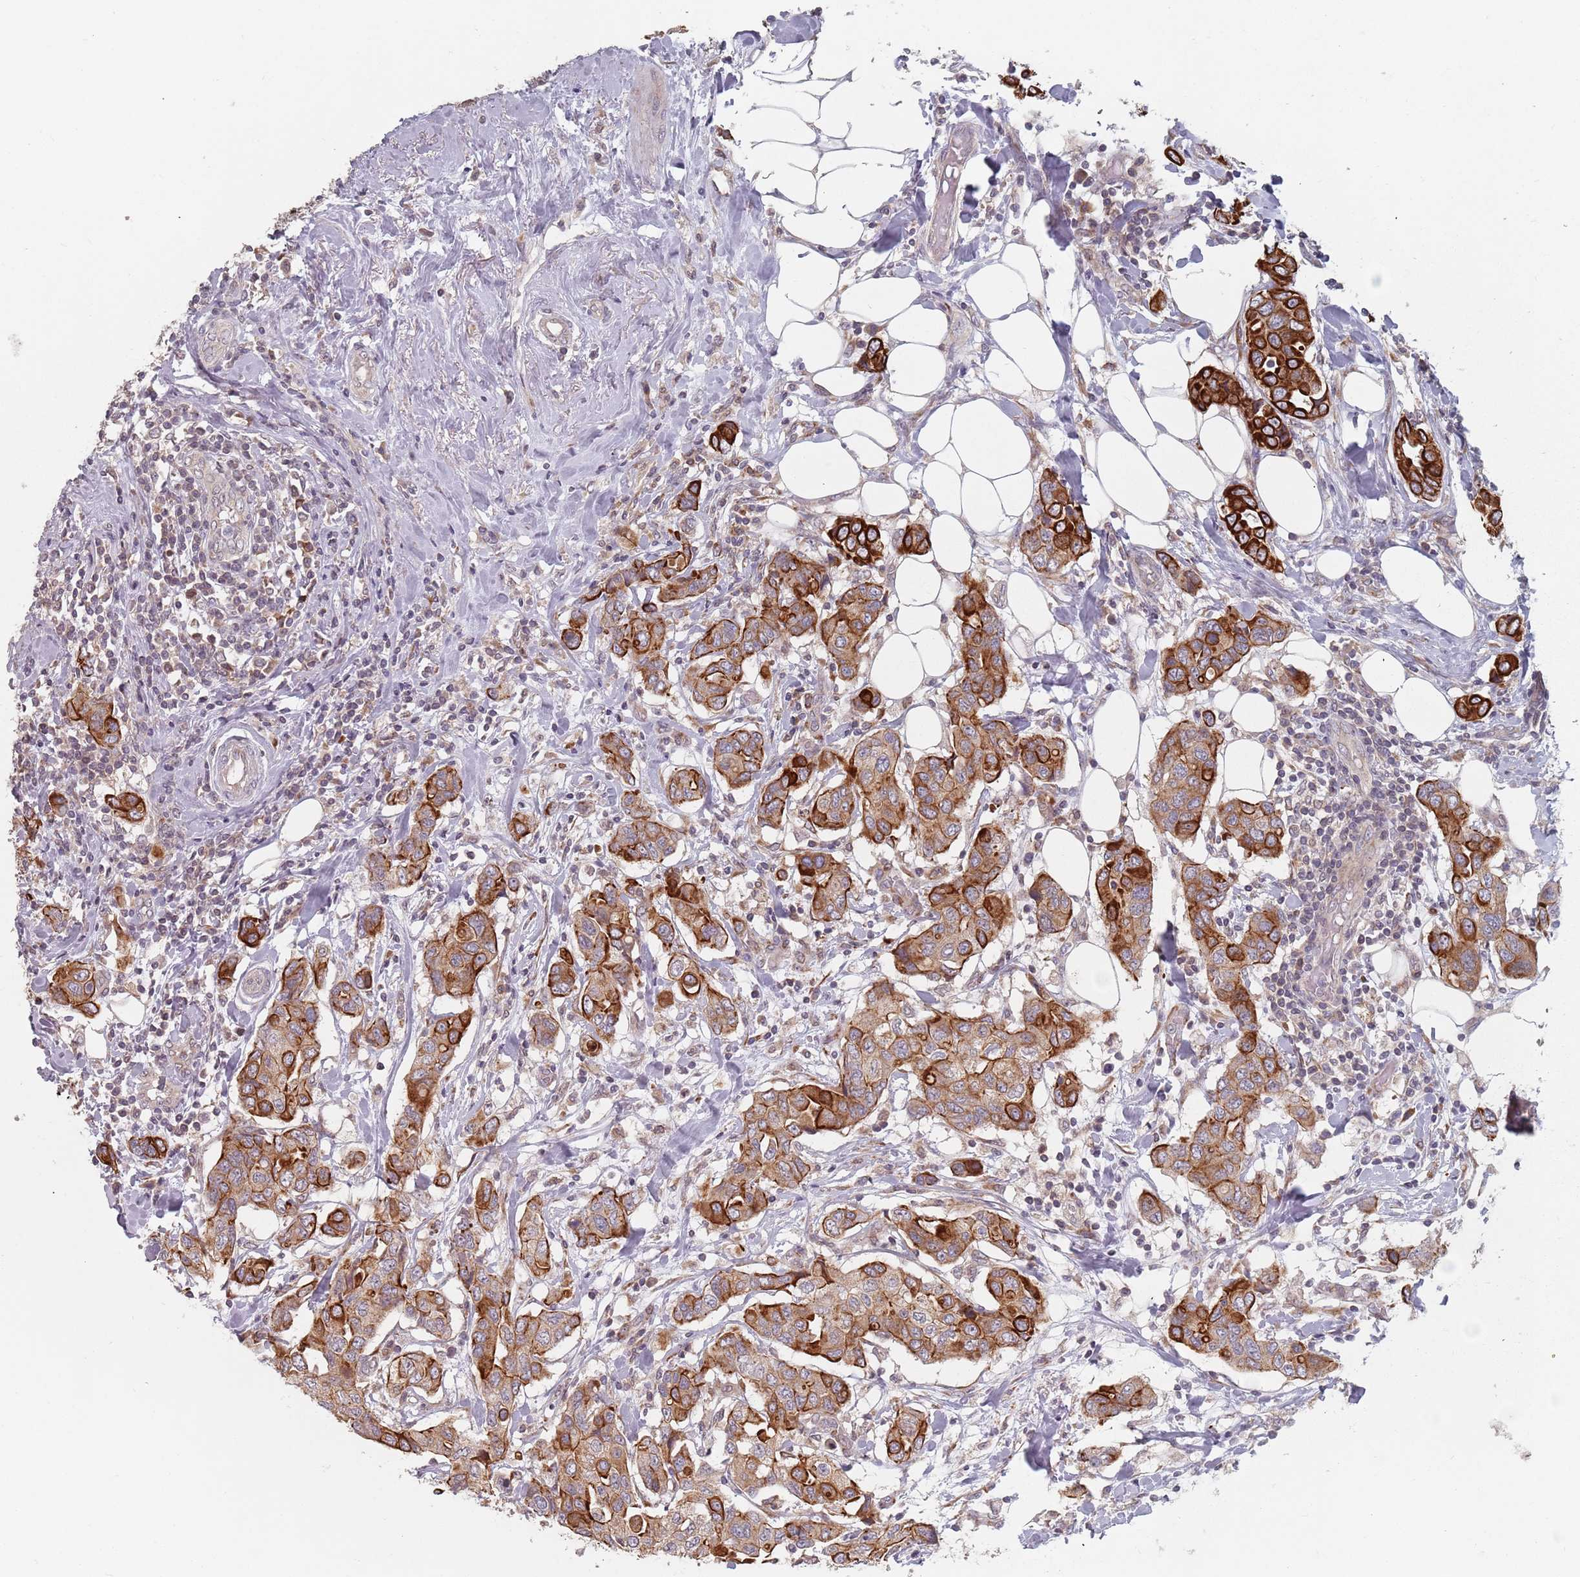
{"staining": {"intensity": "strong", "quantity": "25%-75%", "location": "cytoplasmic/membranous"}, "tissue": "breast cancer", "cell_type": "Tumor cells", "image_type": "cancer", "snomed": [{"axis": "morphology", "description": "Lobular carcinoma"}, {"axis": "topography", "description": "Breast"}], "caption": "Strong cytoplasmic/membranous protein staining is appreciated in approximately 25%-75% of tumor cells in breast cancer (lobular carcinoma). Immunohistochemistry stains the protein of interest in brown and the nuclei are stained blue.", "gene": "ADAL", "patient": {"sex": "female", "age": 51}}